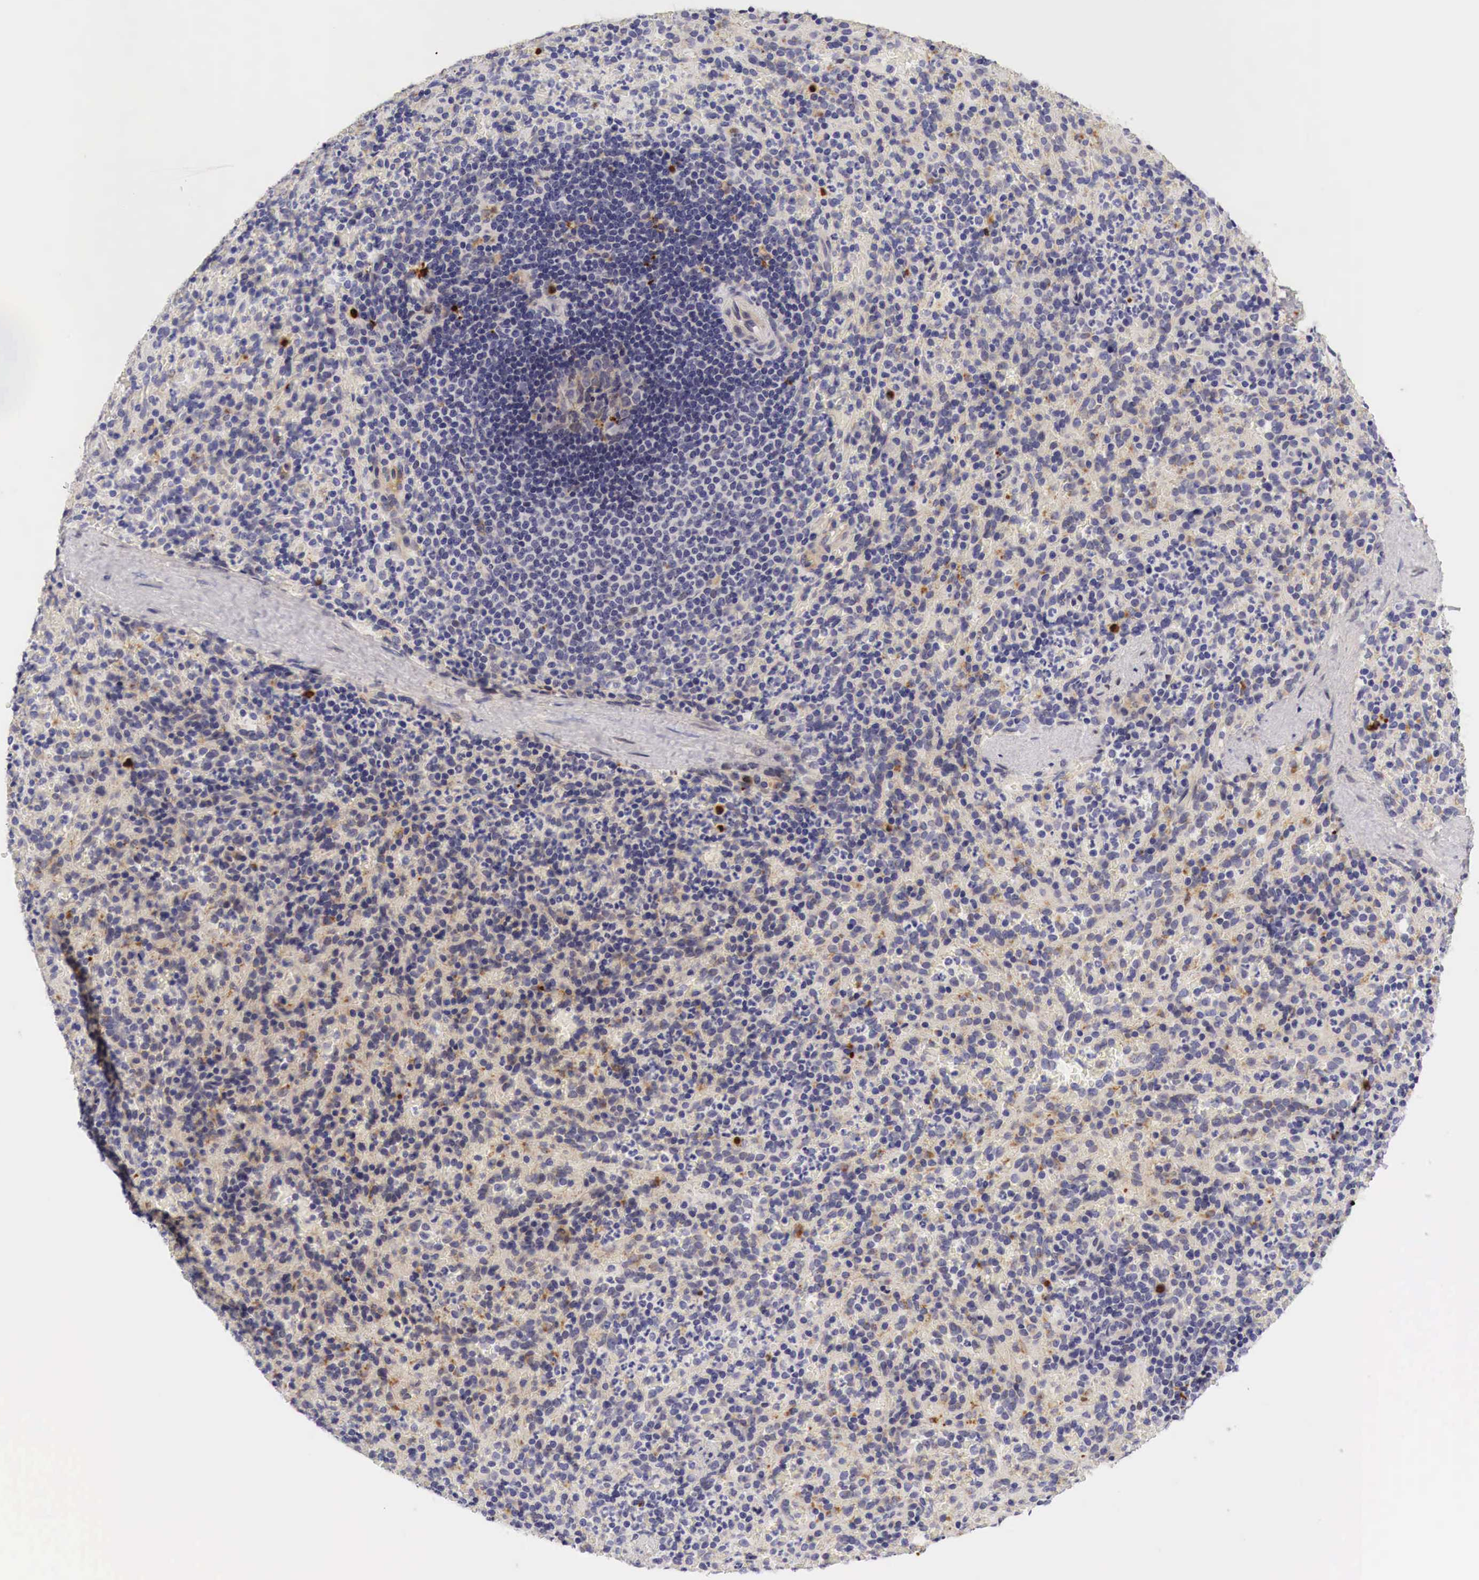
{"staining": {"intensity": "moderate", "quantity": "<25%", "location": "cytoplasmic/membranous"}, "tissue": "spleen", "cell_type": "Cells in red pulp", "image_type": "normal", "snomed": [{"axis": "morphology", "description": "Normal tissue, NOS"}, {"axis": "topography", "description": "Spleen"}], "caption": "Immunohistochemistry (DAB) staining of normal spleen reveals moderate cytoplasmic/membranous protein staining in approximately <25% of cells in red pulp.", "gene": "CASP3", "patient": {"sex": "female", "age": 21}}